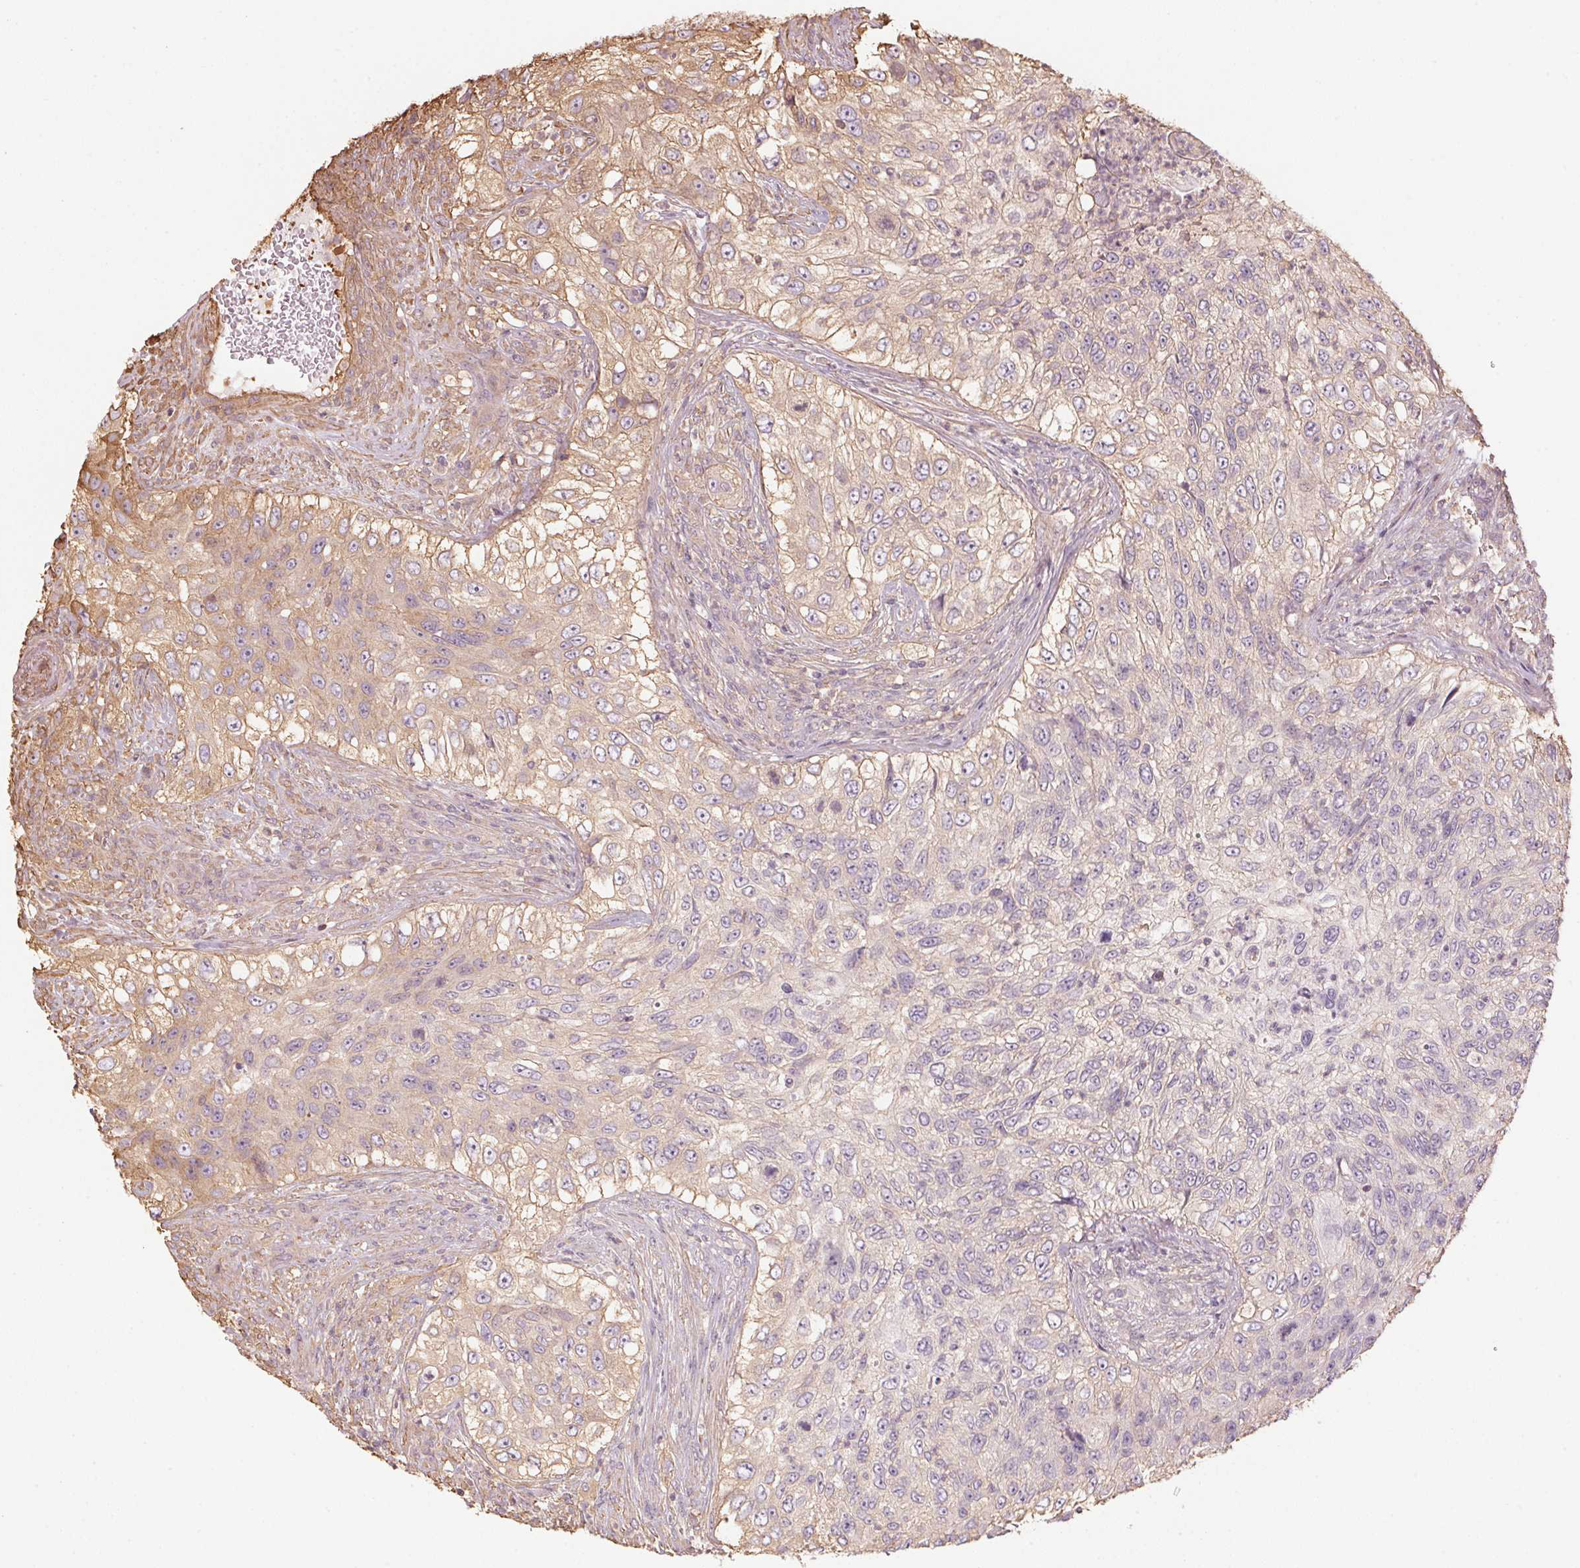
{"staining": {"intensity": "weak", "quantity": "25%-75%", "location": "cytoplasmic/membranous"}, "tissue": "urothelial cancer", "cell_type": "Tumor cells", "image_type": "cancer", "snomed": [{"axis": "morphology", "description": "Urothelial carcinoma, High grade"}, {"axis": "topography", "description": "Urinary bladder"}], "caption": "A low amount of weak cytoplasmic/membranous positivity is seen in approximately 25%-75% of tumor cells in urothelial cancer tissue. Ihc stains the protein of interest in brown and the nuclei are stained blue.", "gene": "QDPR", "patient": {"sex": "female", "age": 60}}